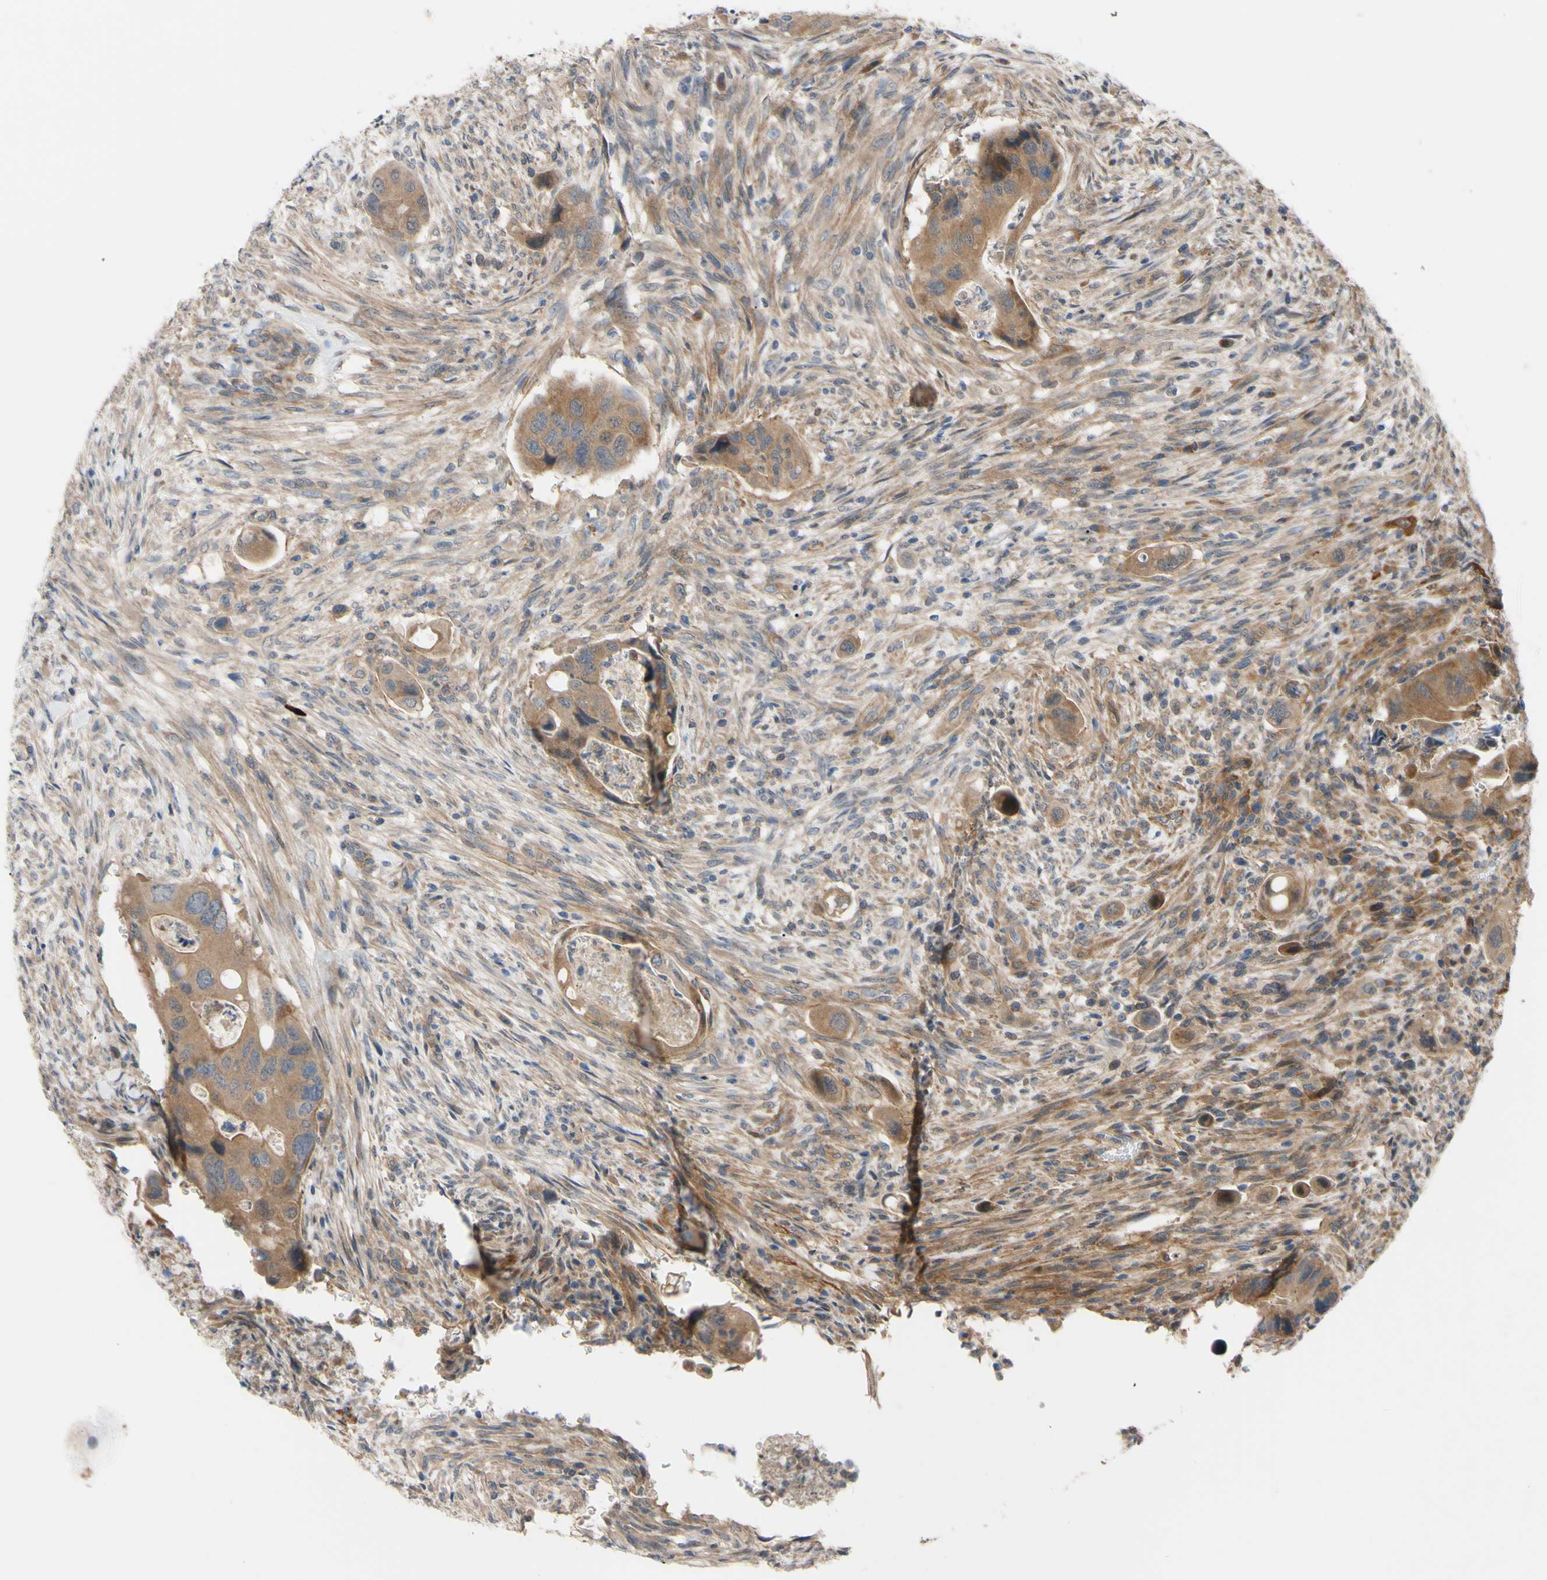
{"staining": {"intensity": "moderate", "quantity": ">75%", "location": "cytoplasmic/membranous"}, "tissue": "colorectal cancer", "cell_type": "Tumor cells", "image_type": "cancer", "snomed": [{"axis": "morphology", "description": "Adenocarcinoma, NOS"}, {"axis": "topography", "description": "Rectum"}], "caption": "A high-resolution micrograph shows immunohistochemistry (IHC) staining of colorectal cancer (adenocarcinoma), which demonstrates moderate cytoplasmic/membranous staining in about >75% of tumor cells. The staining was performed using DAB (3,3'-diaminobenzidine), with brown indicating positive protein expression. Nuclei are stained blue with hematoxylin.", "gene": "SVIL", "patient": {"sex": "female", "age": 57}}